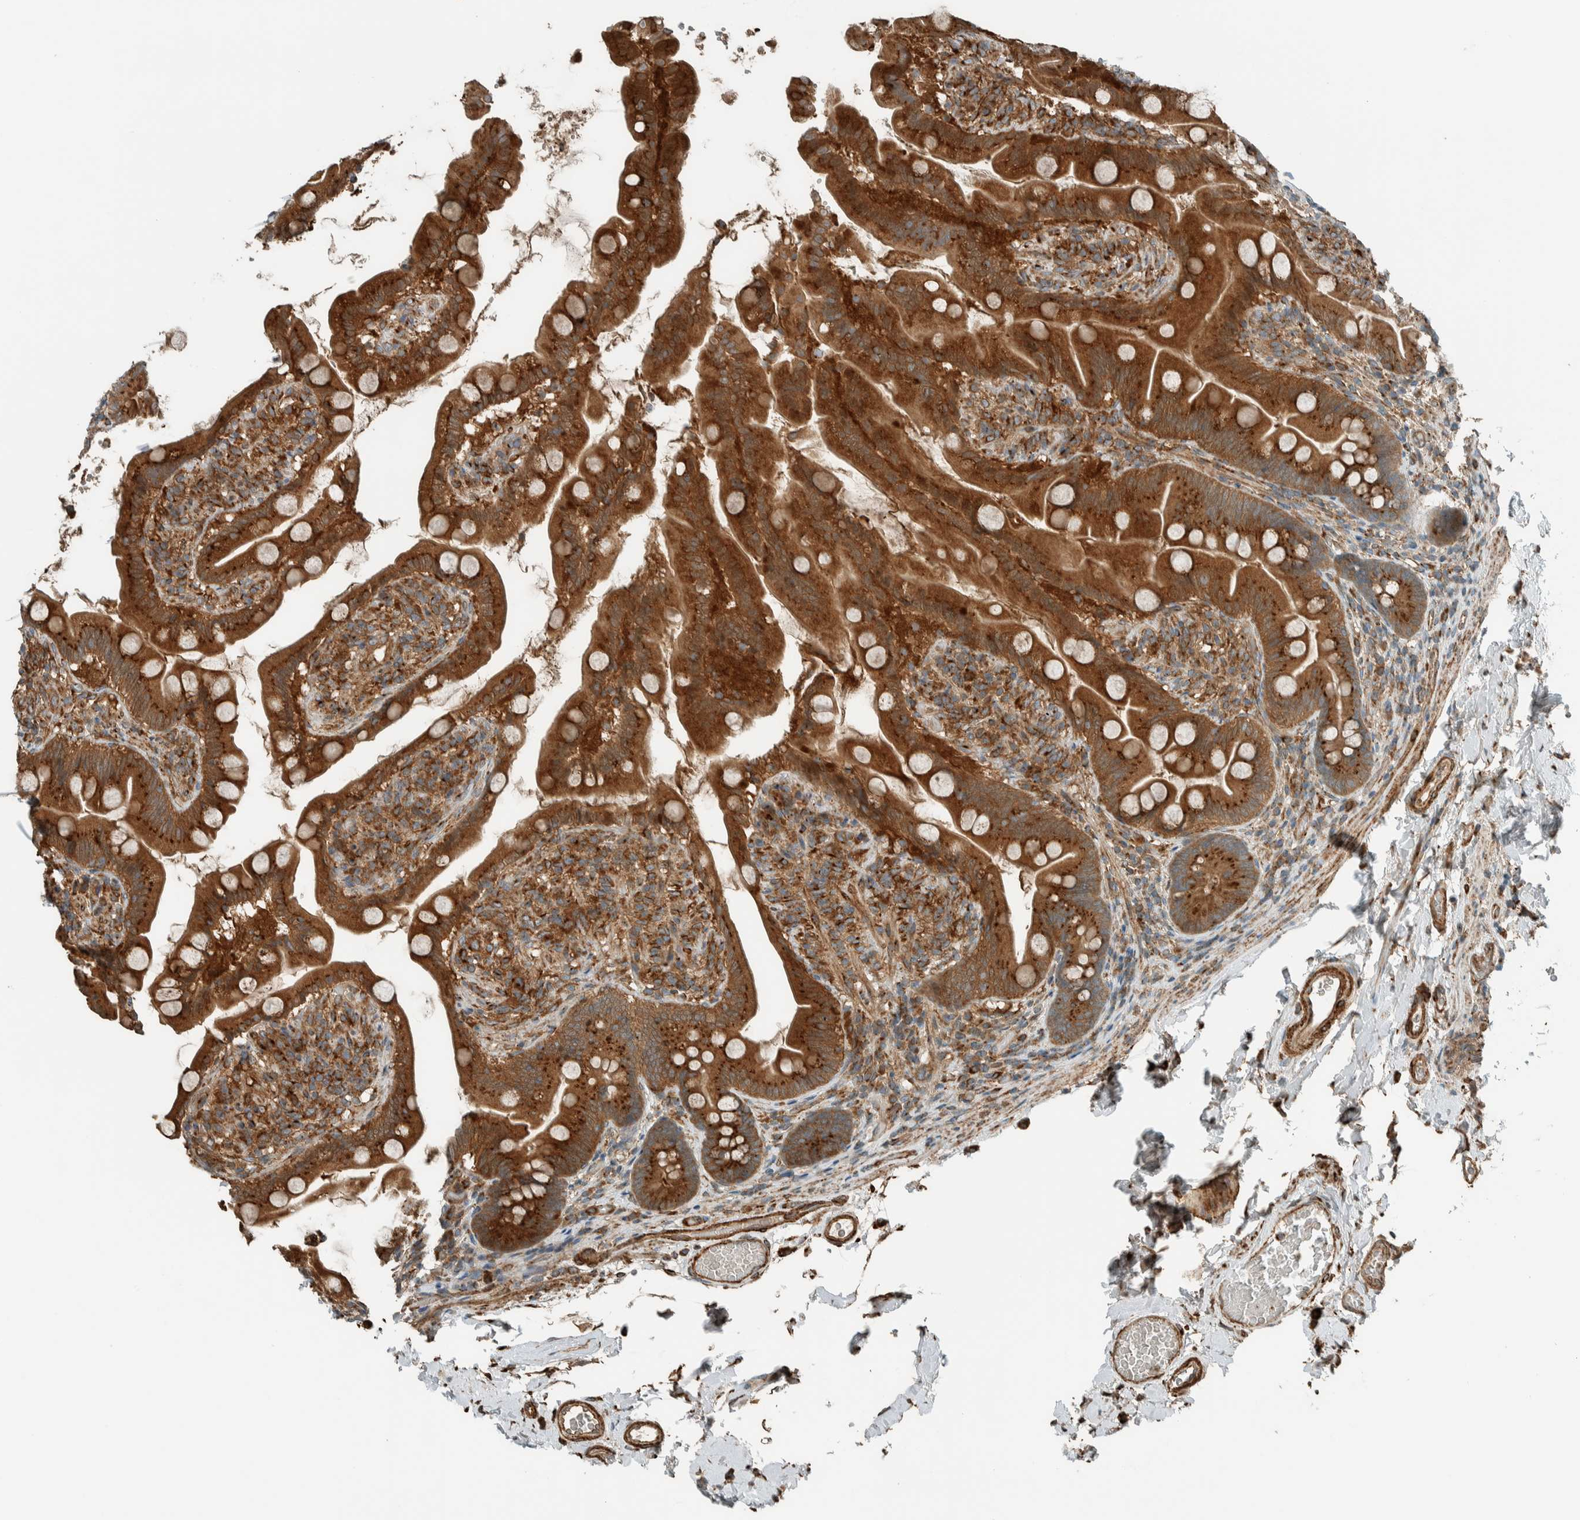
{"staining": {"intensity": "strong", "quantity": ">75%", "location": "cytoplasmic/membranous"}, "tissue": "small intestine", "cell_type": "Glandular cells", "image_type": "normal", "snomed": [{"axis": "morphology", "description": "Normal tissue, NOS"}, {"axis": "topography", "description": "Small intestine"}], "caption": "This photomicrograph shows IHC staining of benign human small intestine, with high strong cytoplasmic/membranous positivity in approximately >75% of glandular cells.", "gene": "EXOC7", "patient": {"sex": "female", "age": 56}}